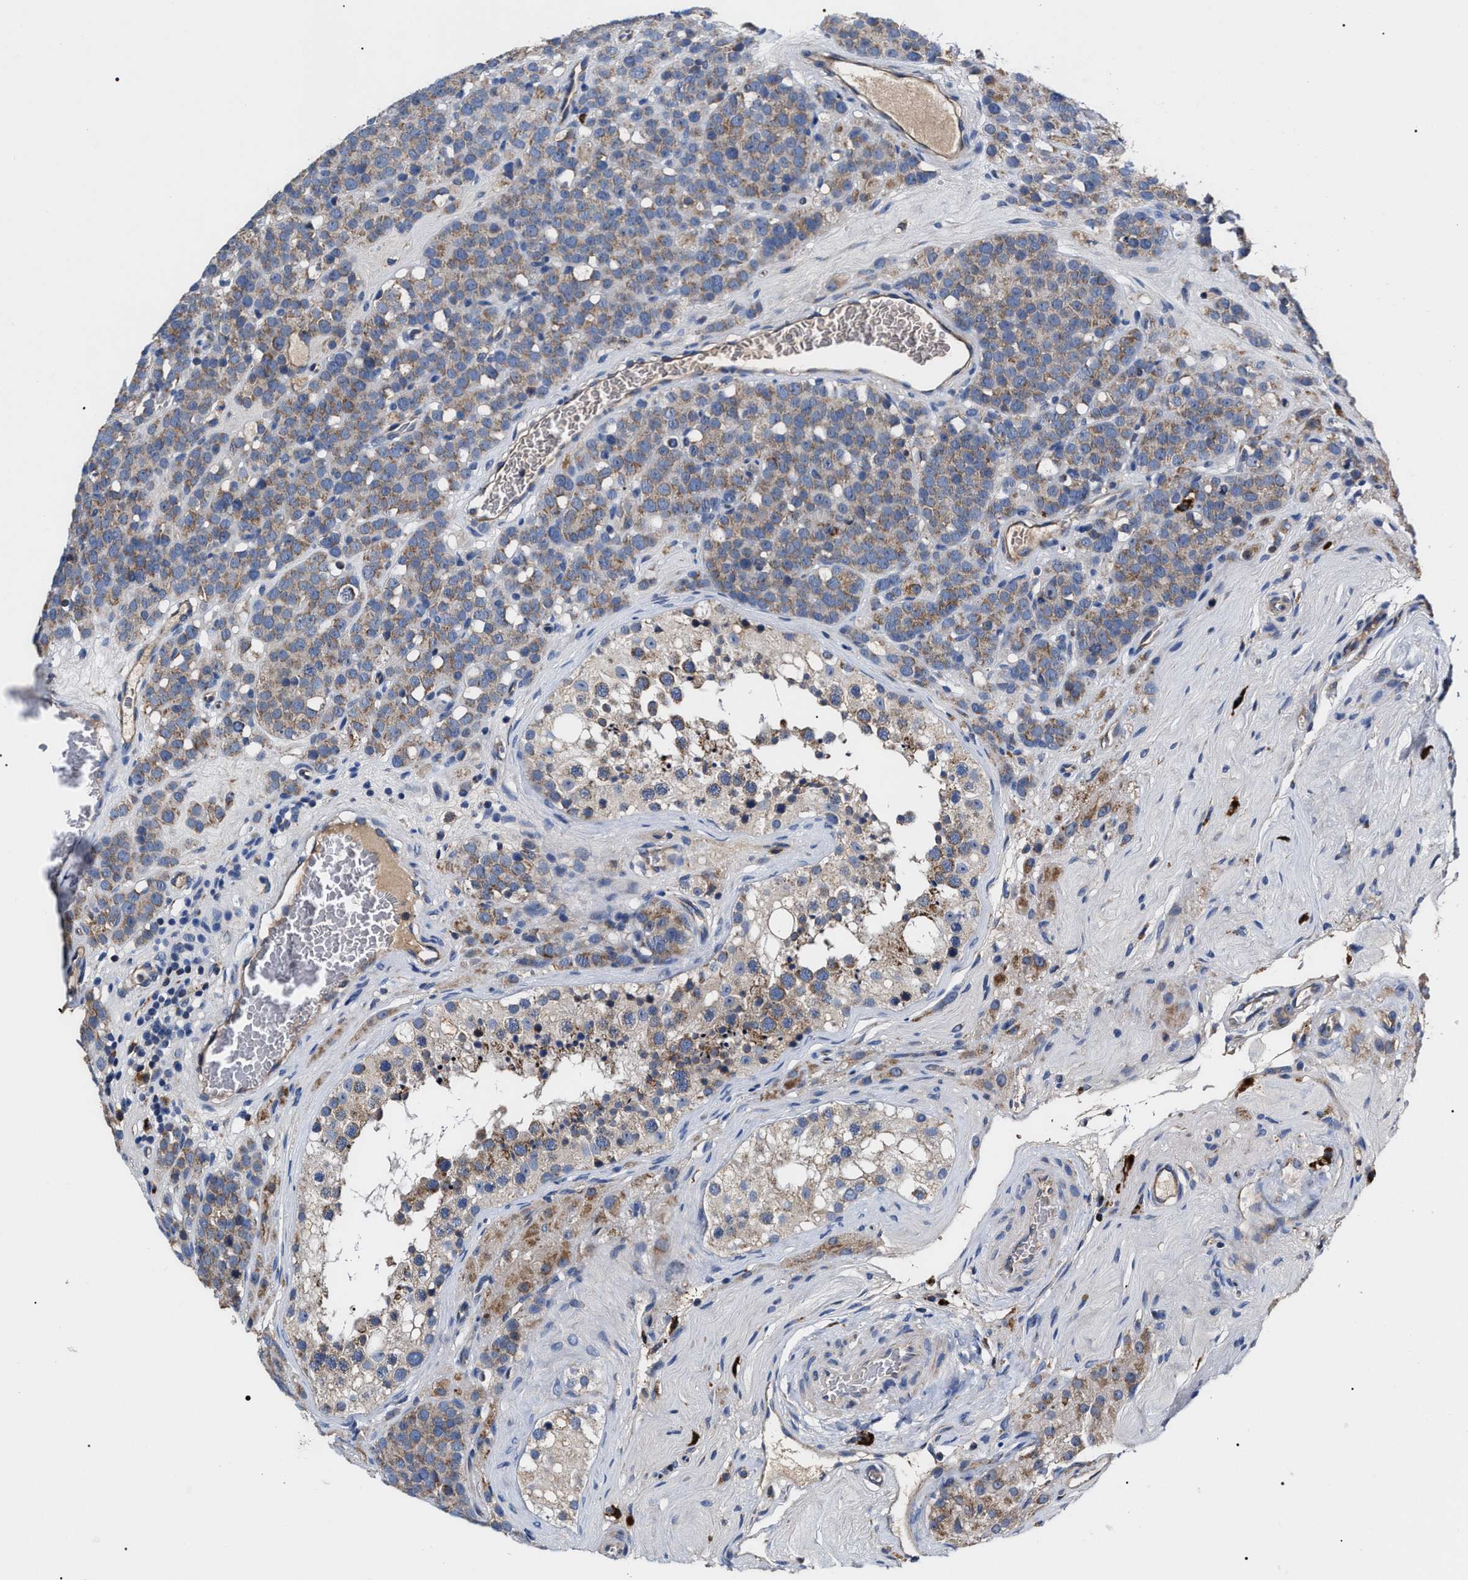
{"staining": {"intensity": "weak", "quantity": ">75%", "location": "cytoplasmic/membranous"}, "tissue": "testis cancer", "cell_type": "Tumor cells", "image_type": "cancer", "snomed": [{"axis": "morphology", "description": "Seminoma, NOS"}, {"axis": "topography", "description": "Testis"}], "caption": "IHC photomicrograph of seminoma (testis) stained for a protein (brown), which shows low levels of weak cytoplasmic/membranous staining in about >75% of tumor cells.", "gene": "MACC1", "patient": {"sex": "male", "age": 71}}